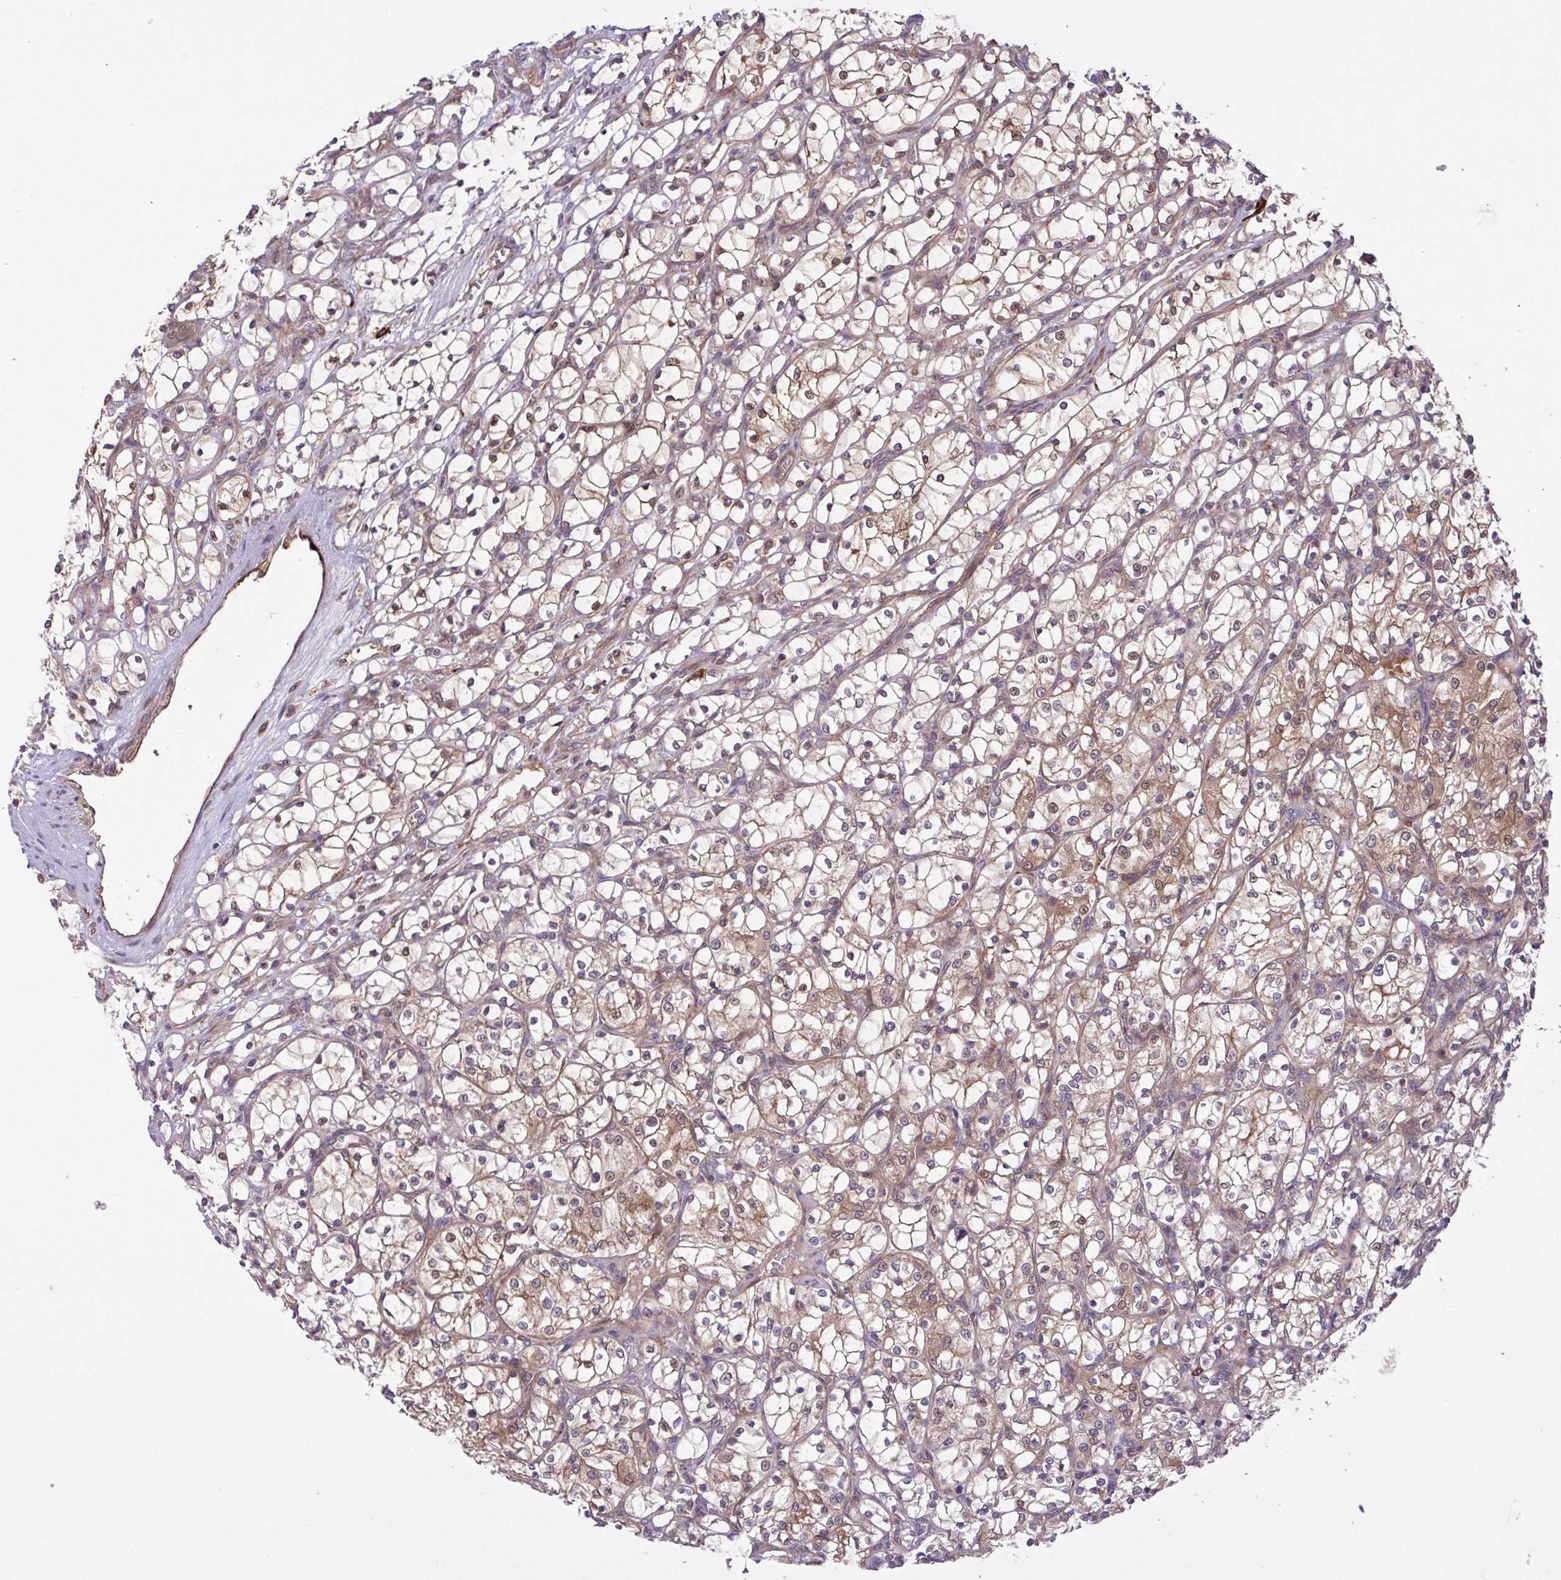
{"staining": {"intensity": "weak", "quantity": "25%-75%", "location": "cytoplasmic/membranous"}, "tissue": "renal cancer", "cell_type": "Tumor cells", "image_type": "cancer", "snomed": [{"axis": "morphology", "description": "Adenocarcinoma, NOS"}, {"axis": "topography", "description": "Kidney"}], "caption": "Immunohistochemical staining of human adenocarcinoma (renal) reveals low levels of weak cytoplasmic/membranous protein staining in approximately 25%-75% of tumor cells.", "gene": "INTS10", "patient": {"sex": "female", "age": 69}}